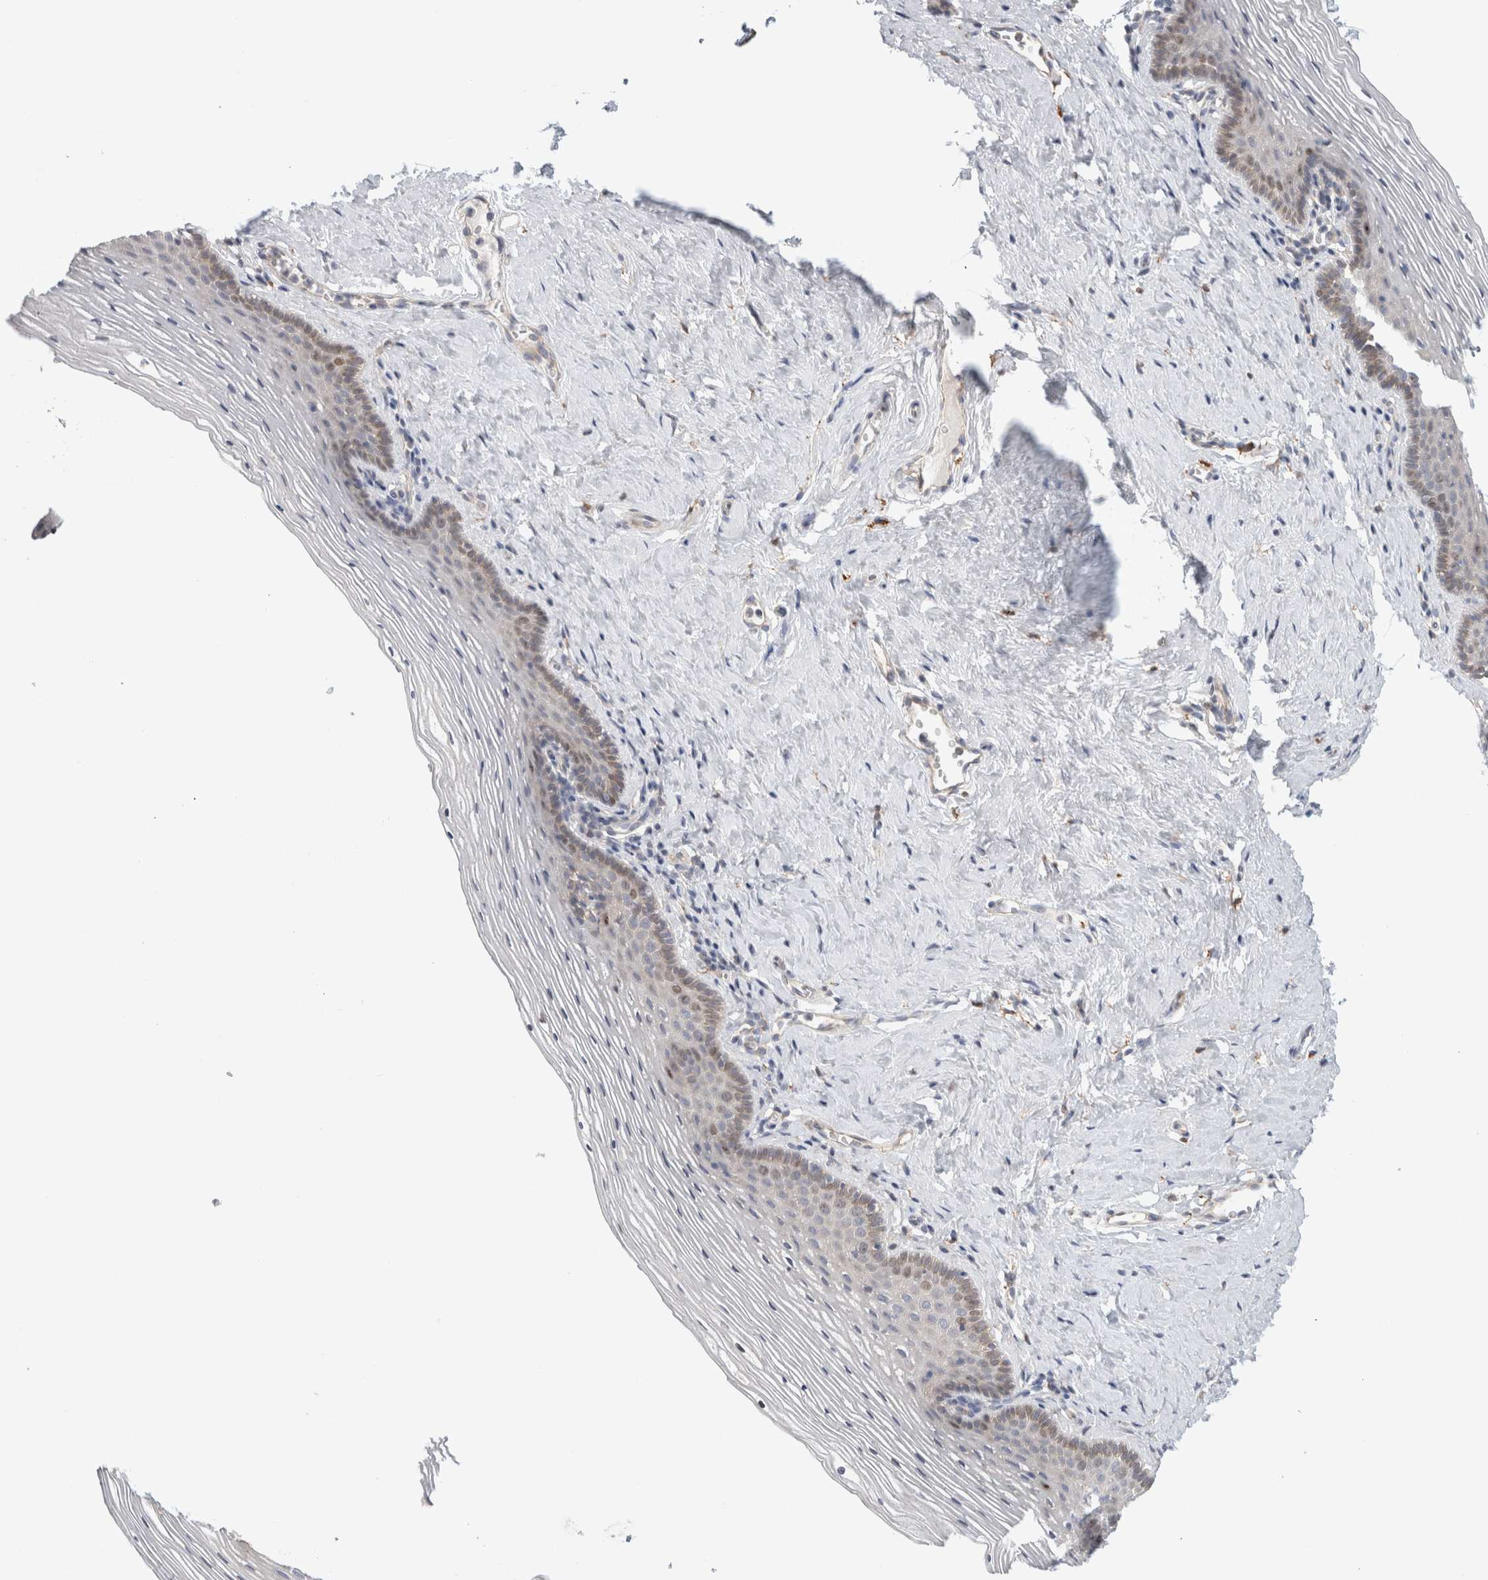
{"staining": {"intensity": "weak", "quantity": "<25%", "location": "cytoplasmic/membranous"}, "tissue": "vagina", "cell_type": "Squamous epithelial cells", "image_type": "normal", "snomed": [{"axis": "morphology", "description": "Normal tissue, NOS"}, {"axis": "topography", "description": "Vagina"}], "caption": "DAB (3,3'-diaminobenzidine) immunohistochemical staining of benign vagina displays no significant staining in squamous epithelial cells. Nuclei are stained in blue.", "gene": "CDCA7L", "patient": {"sex": "female", "age": 32}}